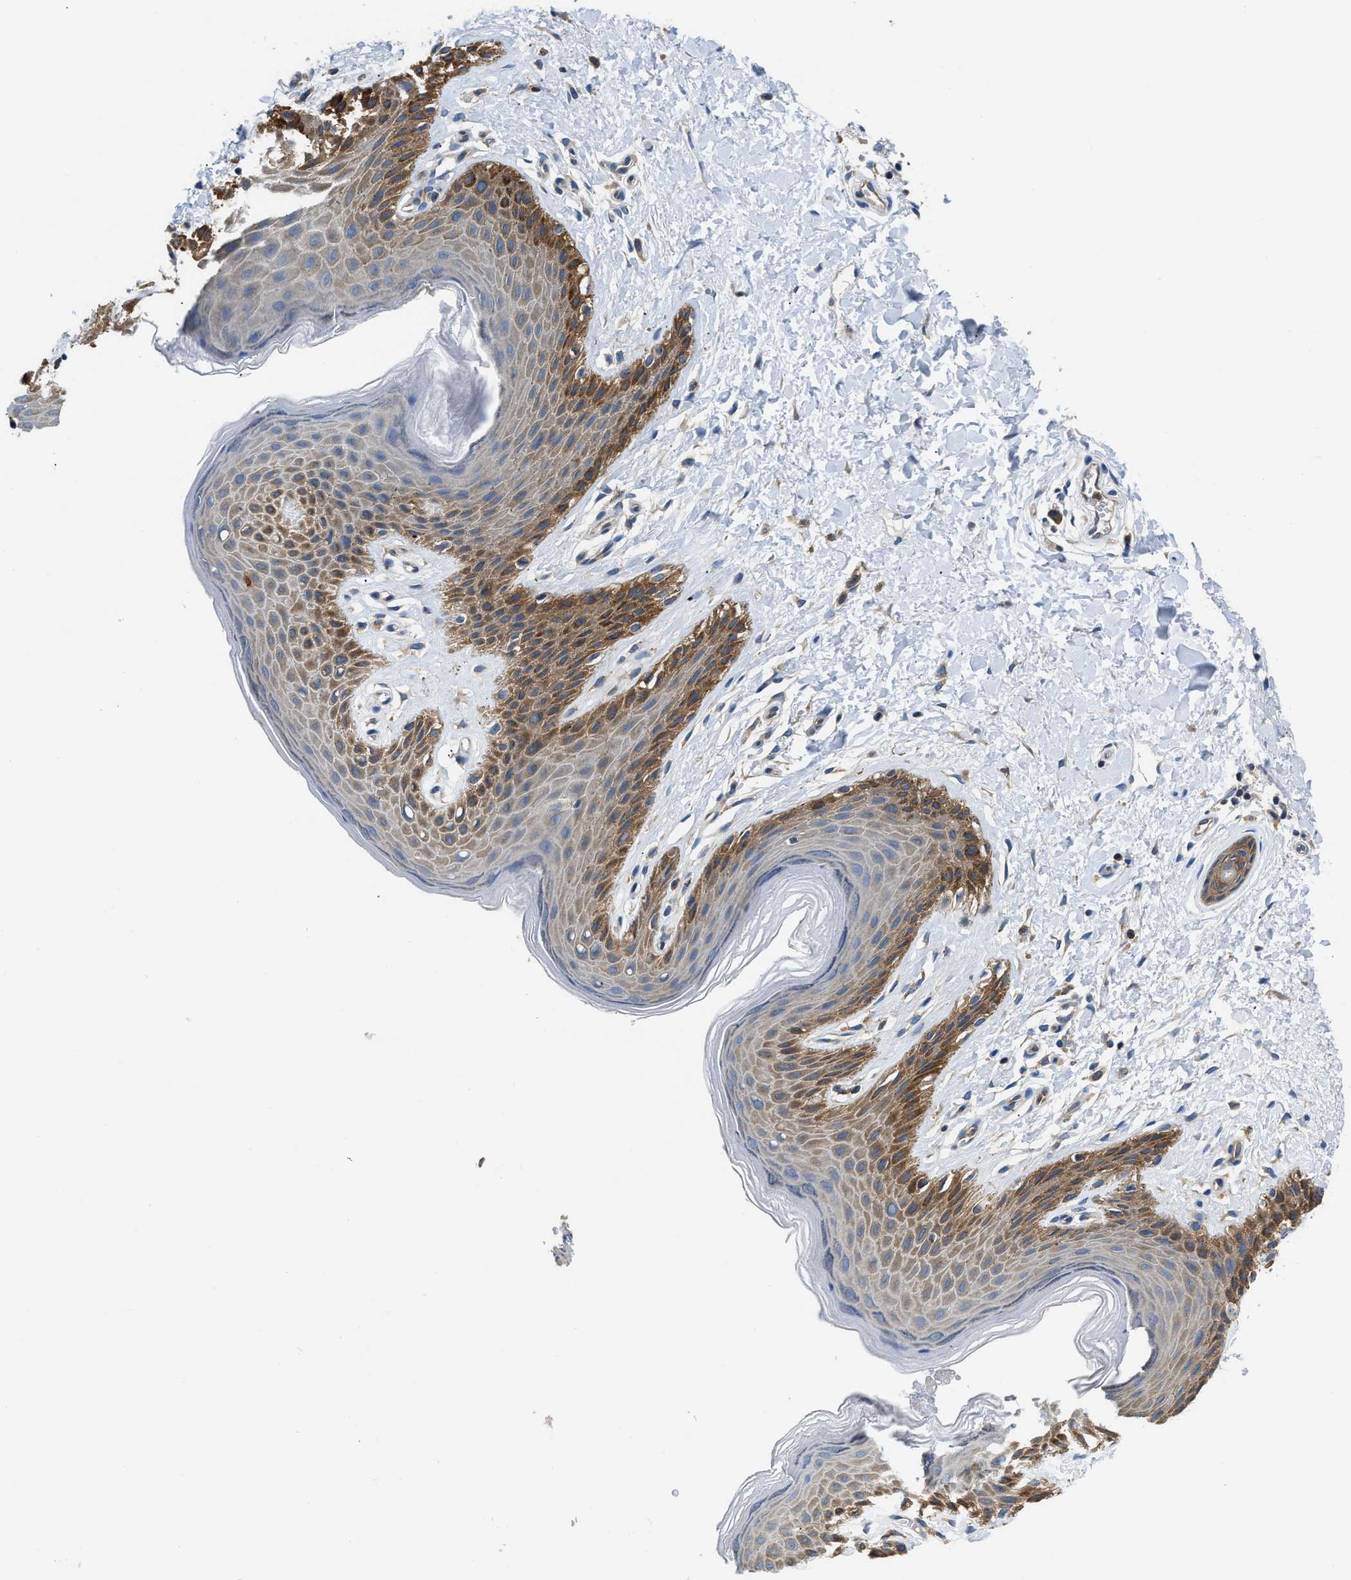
{"staining": {"intensity": "moderate", "quantity": ">75%", "location": "cytoplasmic/membranous"}, "tissue": "skin", "cell_type": "Epidermal cells", "image_type": "normal", "snomed": [{"axis": "morphology", "description": "Normal tissue, NOS"}, {"axis": "topography", "description": "Anal"}], "caption": "An immunohistochemistry micrograph of unremarkable tissue is shown. Protein staining in brown shows moderate cytoplasmic/membranous positivity in skin within epidermal cells.", "gene": "PKM", "patient": {"sex": "male", "age": 44}}